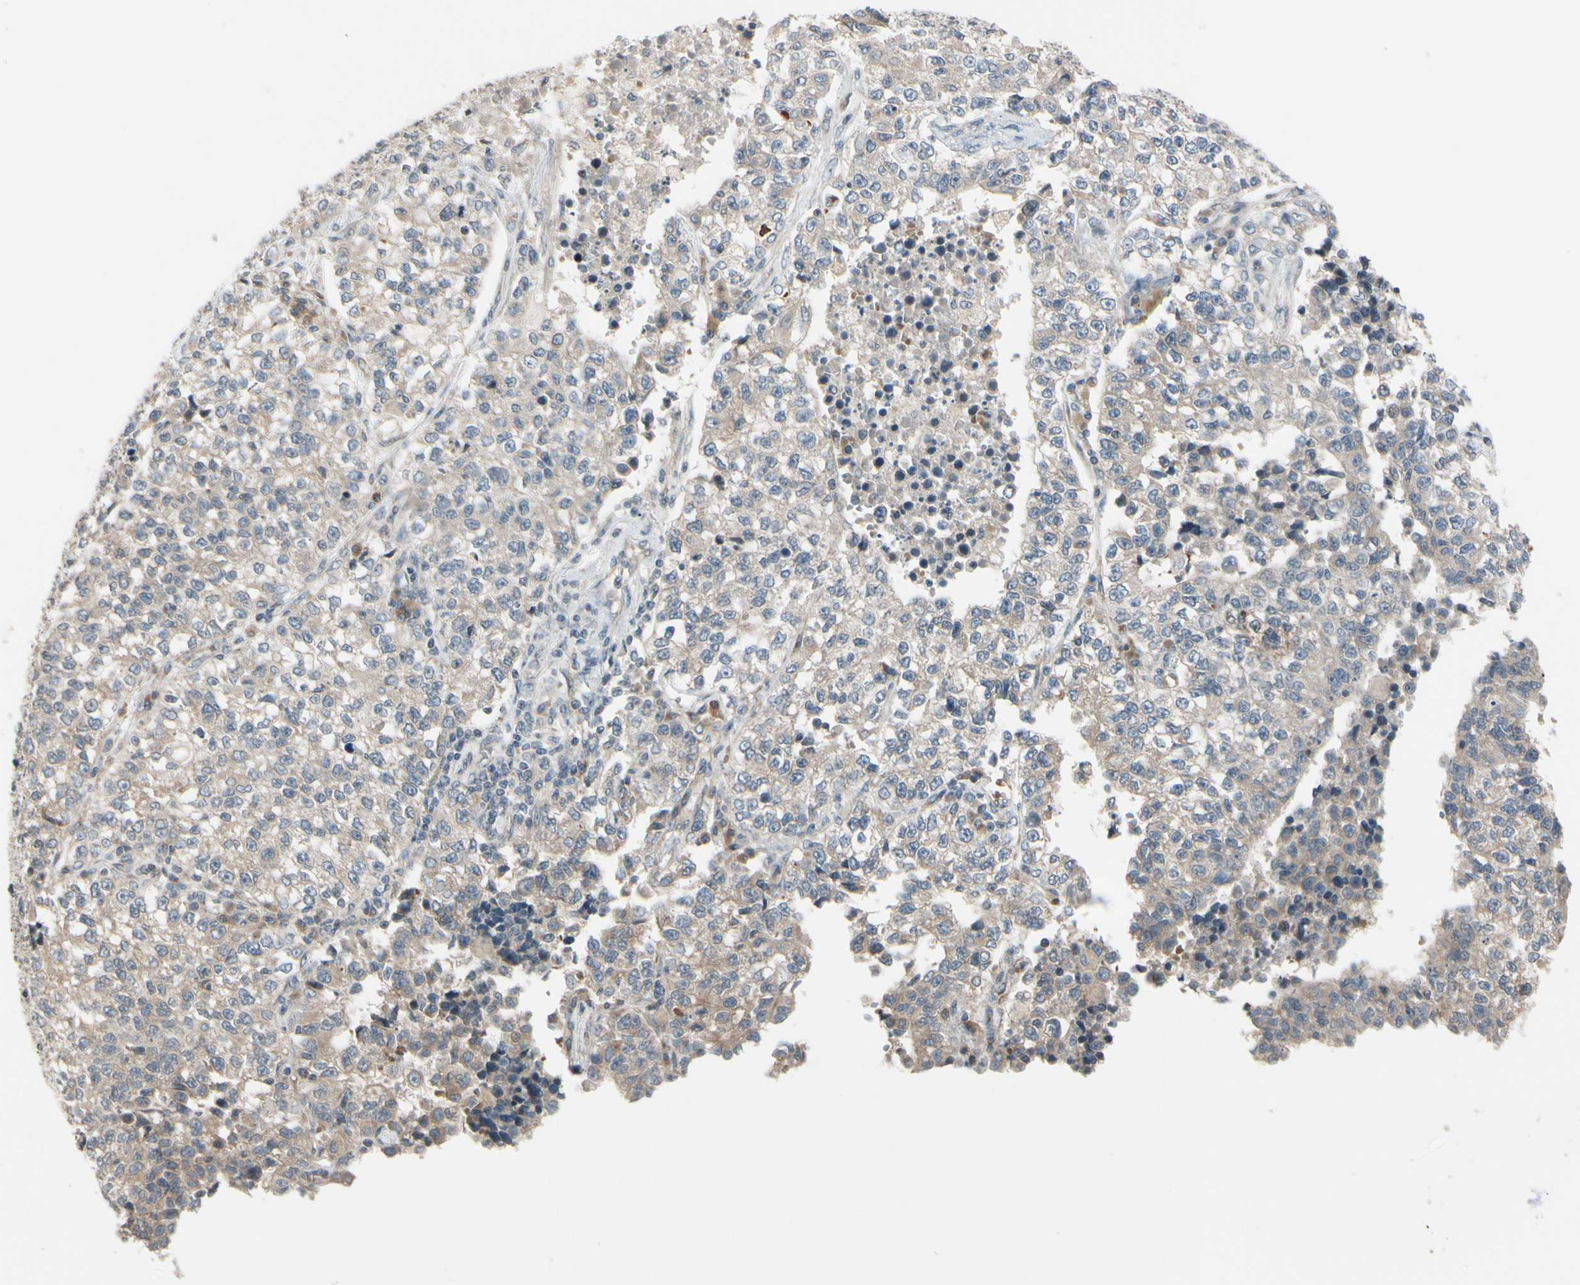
{"staining": {"intensity": "weak", "quantity": "25%-75%", "location": "cytoplasmic/membranous"}, "tissue": "lung cancer", "cell_type": "Tumor cells", "image_type": "cancer", "snomed": [{"axis": "morphology", "description": "Adenocarcinoma, NOS"}, {"axis": "topography", "description": "Lung"}], "caption": "Adenocarcinoma (lung) was stained to show a protein in brown. There is low levels of weak cytoplasmic/membranous expression in approximately 25%-75% of tumor cells. The protein of interest is shown in brown color, while the nuclei are stained blue.", "gene": "FGF10", "patient": {"sex": "male", "age": 49}}